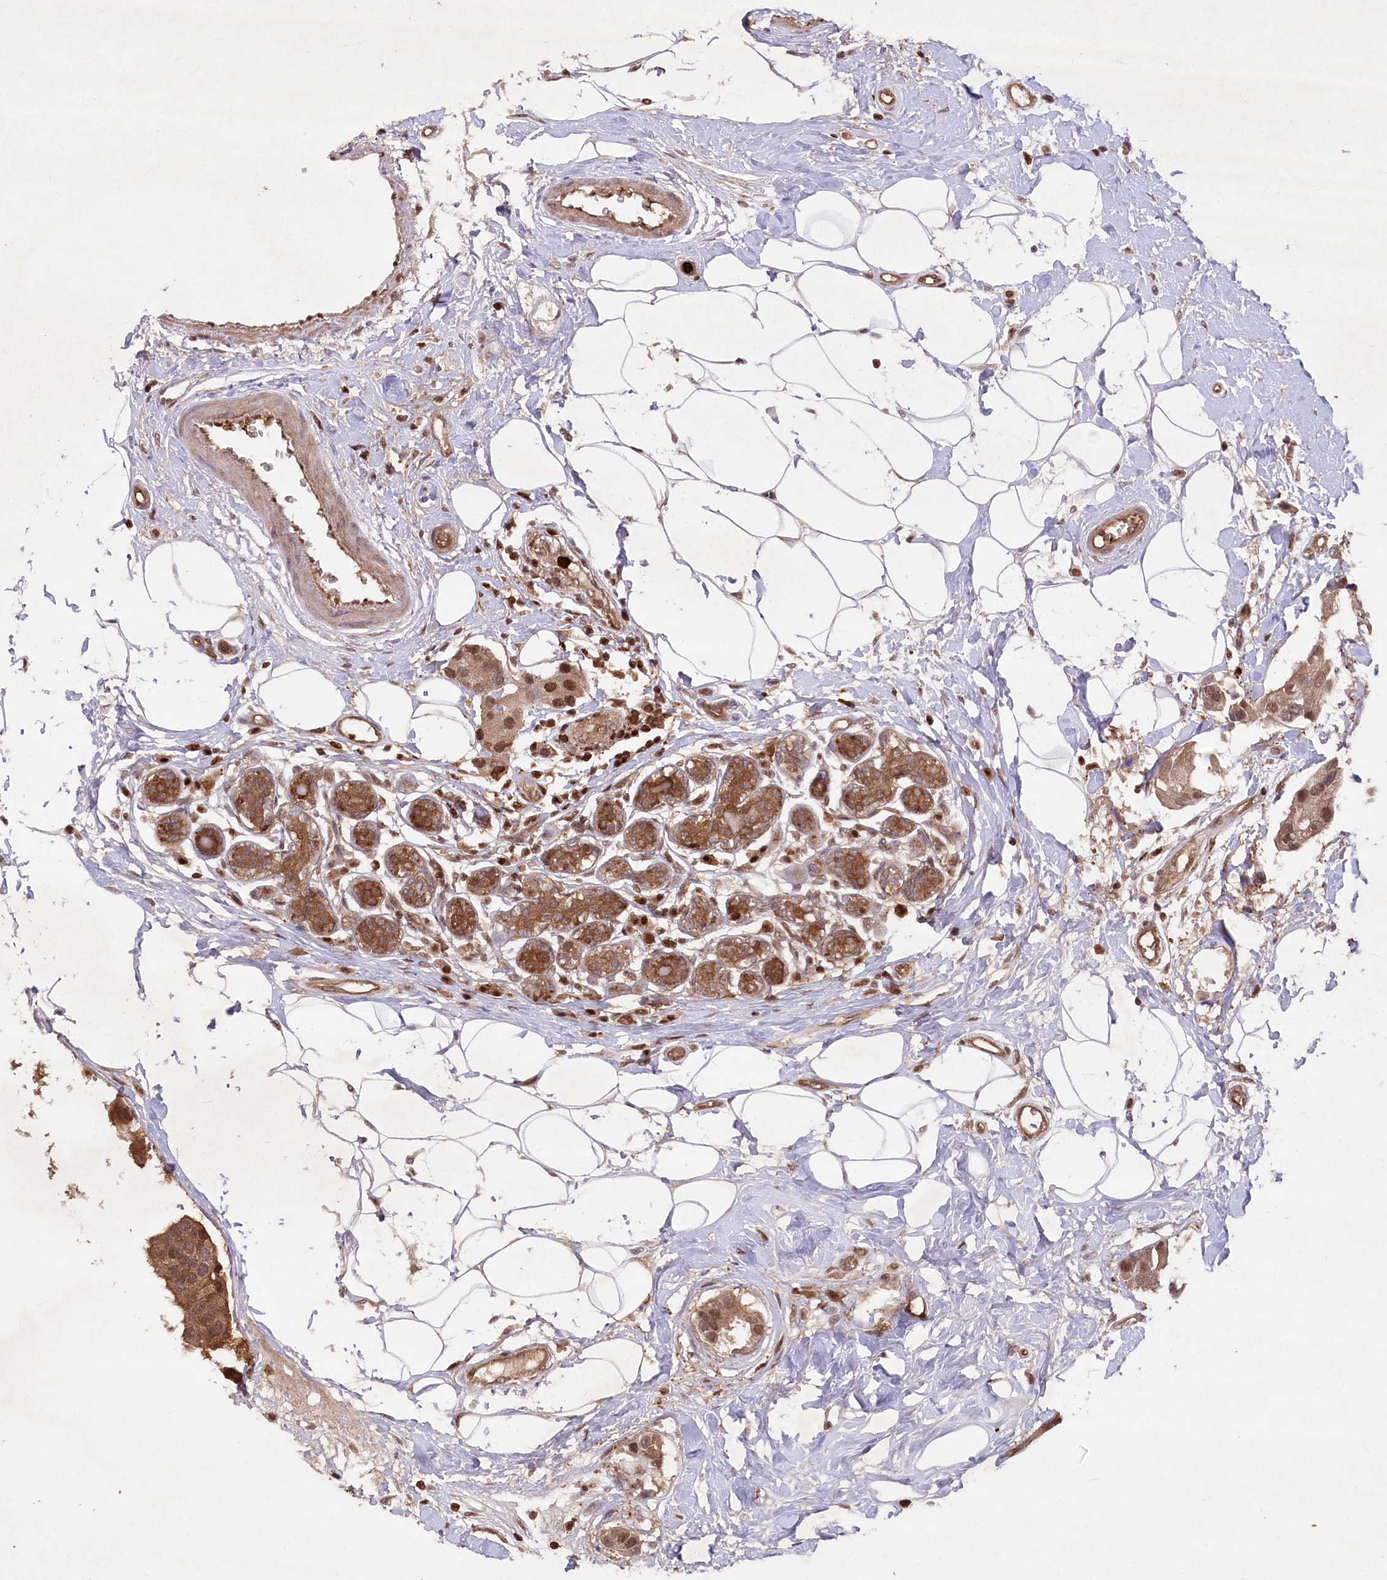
{"staining": {"intensity": "moderate", "quantity": ">75%", "location": "cytoplasmic/membranous,nuclear"}, "tissue": "breast cancer", "cell_type": "Tumor cells", "image_type": "cancer", "snomed": [{"axis": "morphology", "description": "Normal tissue, NOS"}, {"axis": "morphology", "description": "Duct carcinoma"}, {"axis": "topography", "description": "Breast"}], "caption": "Moderate cytoplasmic/membranous and nuclear expression is present in about >75% of tumor cells in intraductal carcinoma (breast).", "gene": "LSG1", "patient": {"sex": "female", "age": 39}}